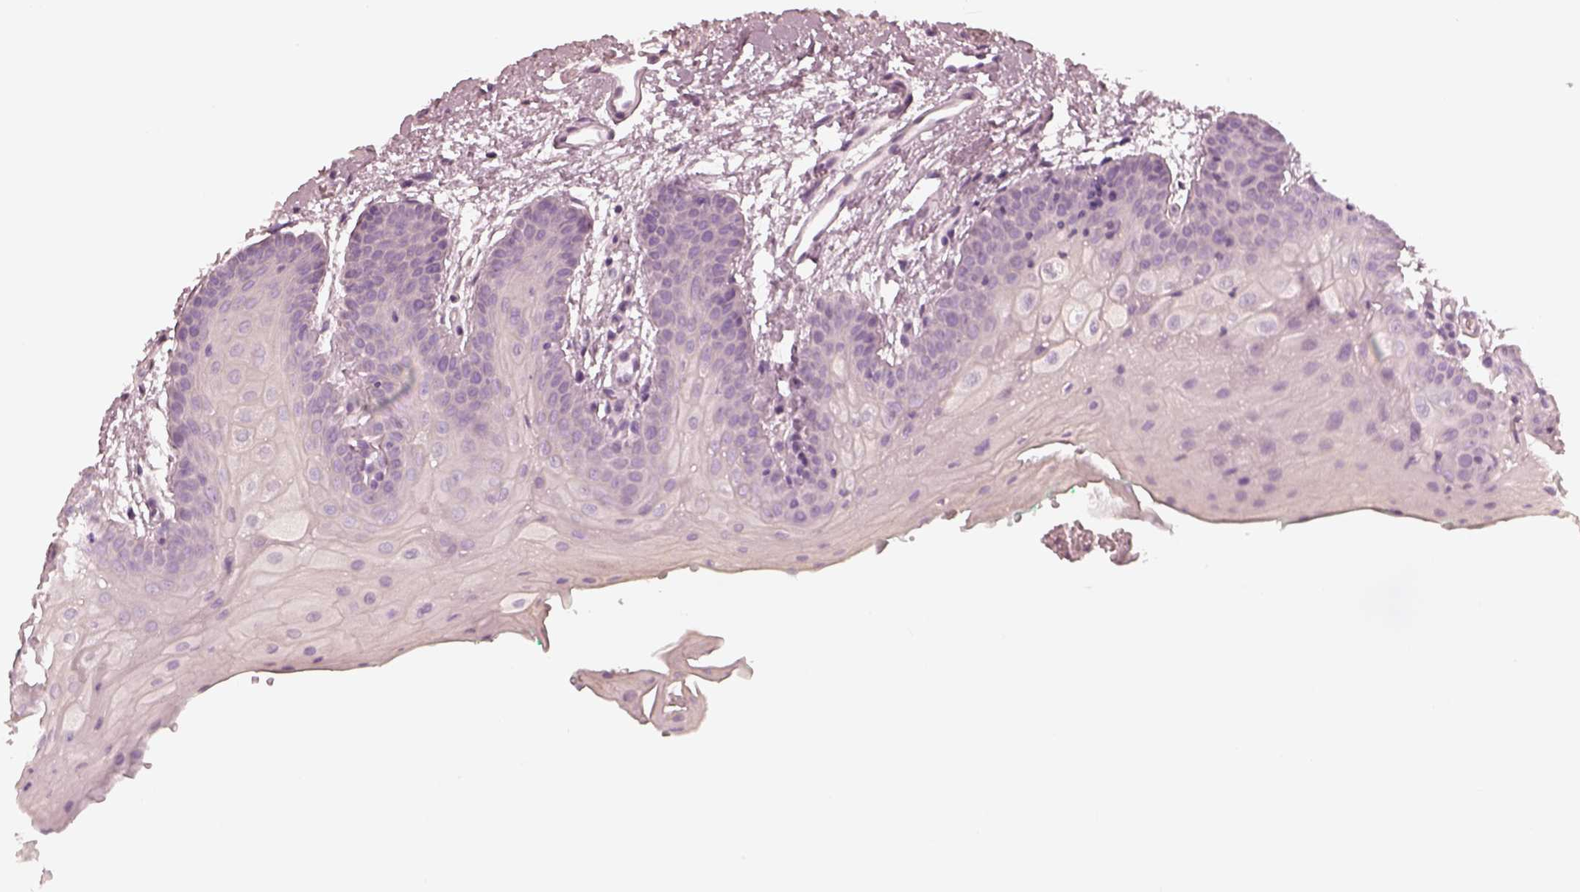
{"staining": {"intensity": "negative", "quantity": "none", "location": "none"}, "tissue": "oral mucosa", "cell_type": "Squamous epithelial cells", "image_type": "normal", "snomed": [{"axis": "morphology", "description": "Normal tissue, NOS"}, {"axis": "morphology", "description": "Squamous cell carcinoma, NOS"}, {"axis": "topography", "description": "Oral tissue"}, {"axis": "topography", "description": "Head-Neck"}], "caption": "Immunohistochemistry histopathology image of normal human oral mucosa stained for a protein (brown), which demonstrates no positivity in squamous epithelial cells. Brightfield microscopy of immunohistochemistry (IHC) stained with DAB (3,3'-diaminobenzidine) (brown) and hematoxylin (blue), captured at high magnification.", "gene": "CALR3", "patient": {"sex": "female", "age": 50}}